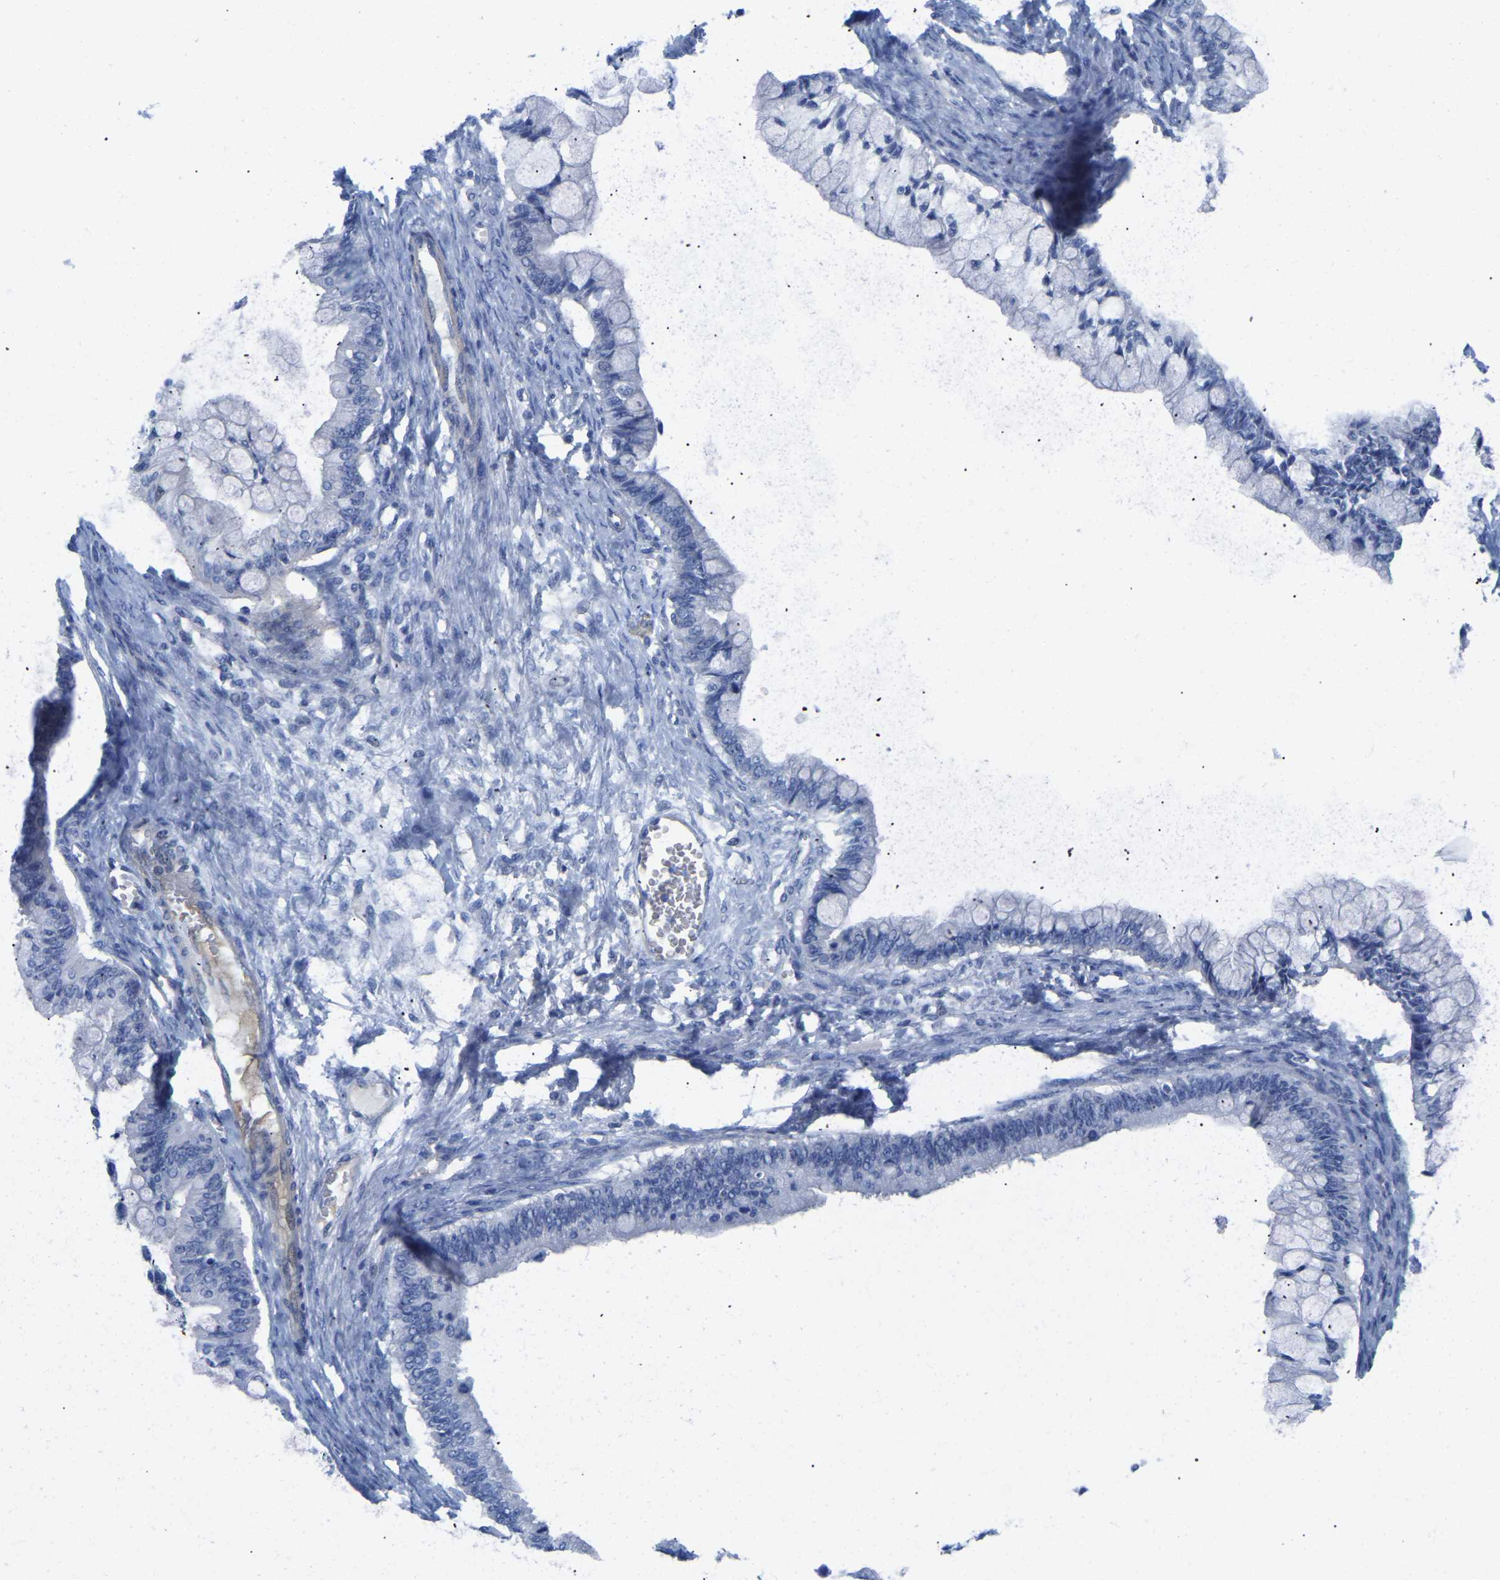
{"staining": {"intensity": "negative", "quantity": "none", "location": "none"}, "tissue": "ovarian cancer", "cell_type": "Tumor cells", "image_type": "cancer", "snomed": [{"axis": "morphology", "description": "Cystadenocarcinoma, mucinous, NOS"}, {"axis": "topography", "description": "Ovary"}], "caption": "The histopathology image exhibits no significant expression in tumor cells of ovarian mucinous cystadenocarcinoma.", "gene": "UPK3A", "patient": {"sex": "female", "age": 57}}